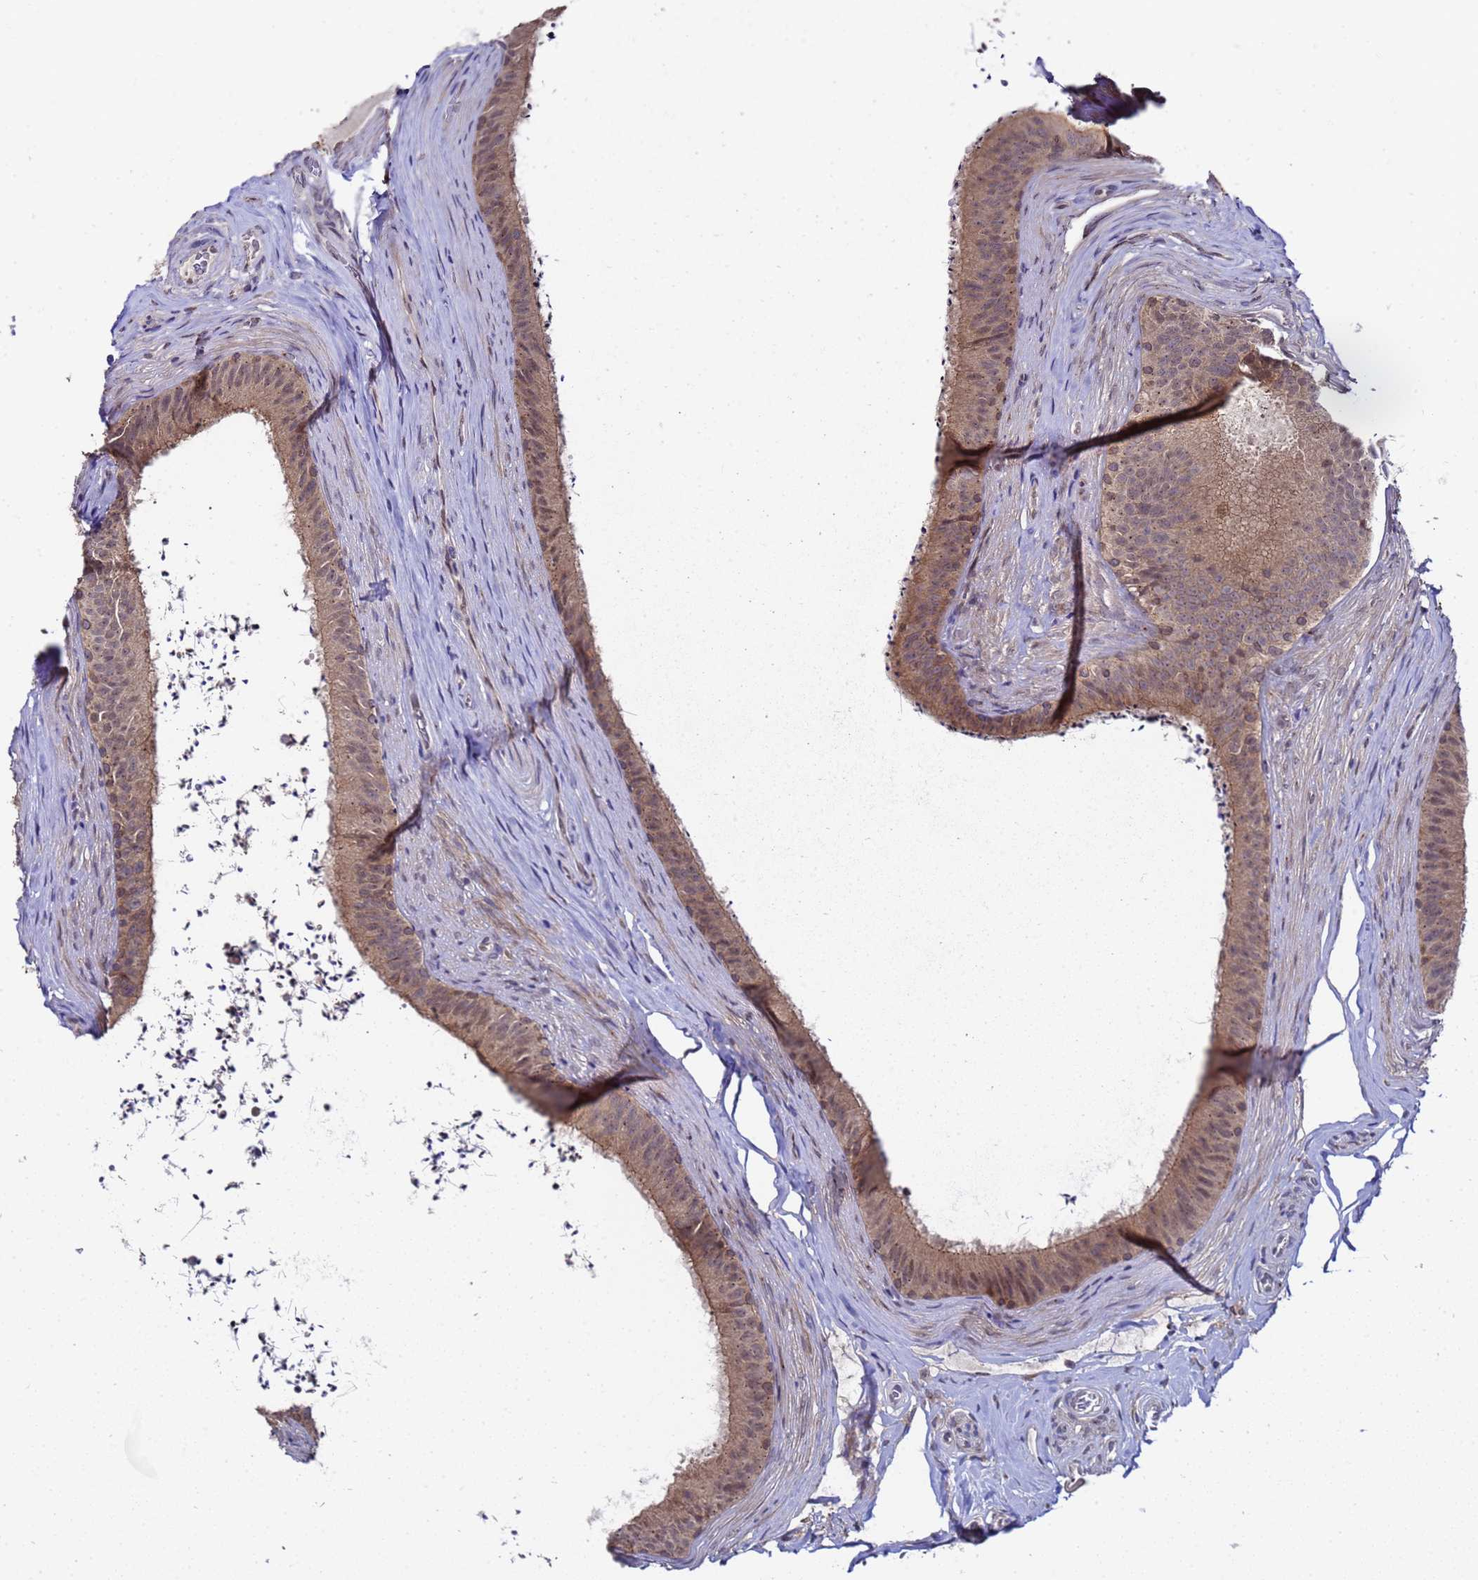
{"staining": {"intensity": "moderate", "quantity": ">75%", "location": "cytoplasmic/membranous"}, "tissue": "epididymis", "cell_type": "Glandular cells", "image_type": "normal", "snomed": [{"axis": "morphology", "description": "Normal tissue, NOS"}, {"axis": "topography", "description": "Testis"}, {"axis": "topography", "description": "Epididymis"}], "caption": "This histopathology image reveals immunohistochemistry (IHC) staining of benign epididymis, with medium moderate cytoplasmic/membranous staining in approximately >75% of glandular cells.", "gene": "ANAPC13", "patient": {"sex": "male", "age": 41}}